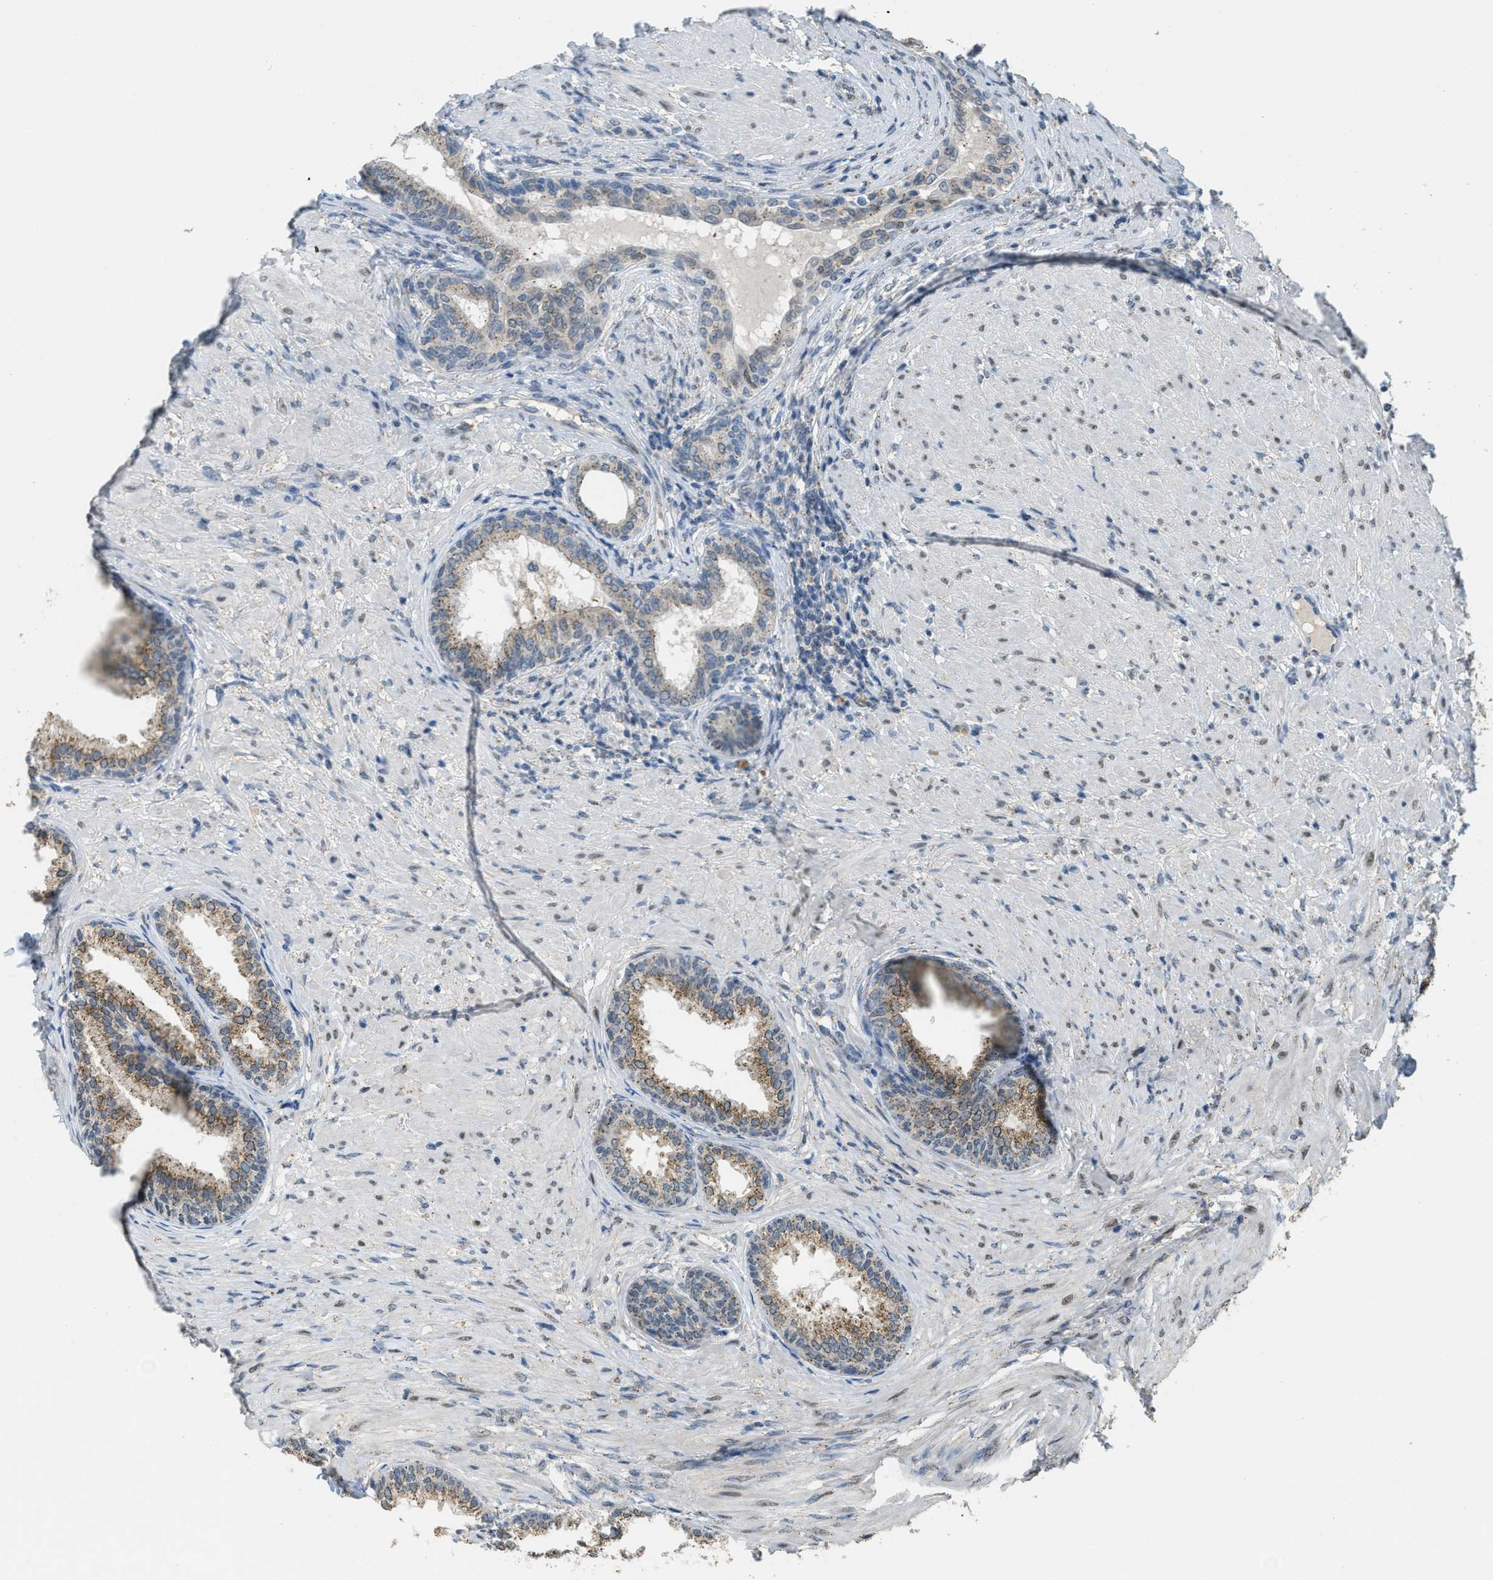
{"staining": {"intensity": "moderate", "quantity": ">75%", "location": "cytoplasmic/membranous"}, "tissue": "prostate", "cell_type": "Glandular cells", "image_type": "normal", "snomed": [{"axis": "morphology", "description": "Normal tissue, NOS"}, {"axis": "topography", "description": "Prostate"}], "caption": "Immunohistochemistry (IHC) image of normal prostate: prostate stained using IHC exhibits medium levels of moderate protein expression localized specifically in the cytoplasmic/membranous of glandular cells, appearing as a cytoplasmic/membranous brown color.", "gene": "IPO7", "patient": {"sex": "male", "age": 76}}